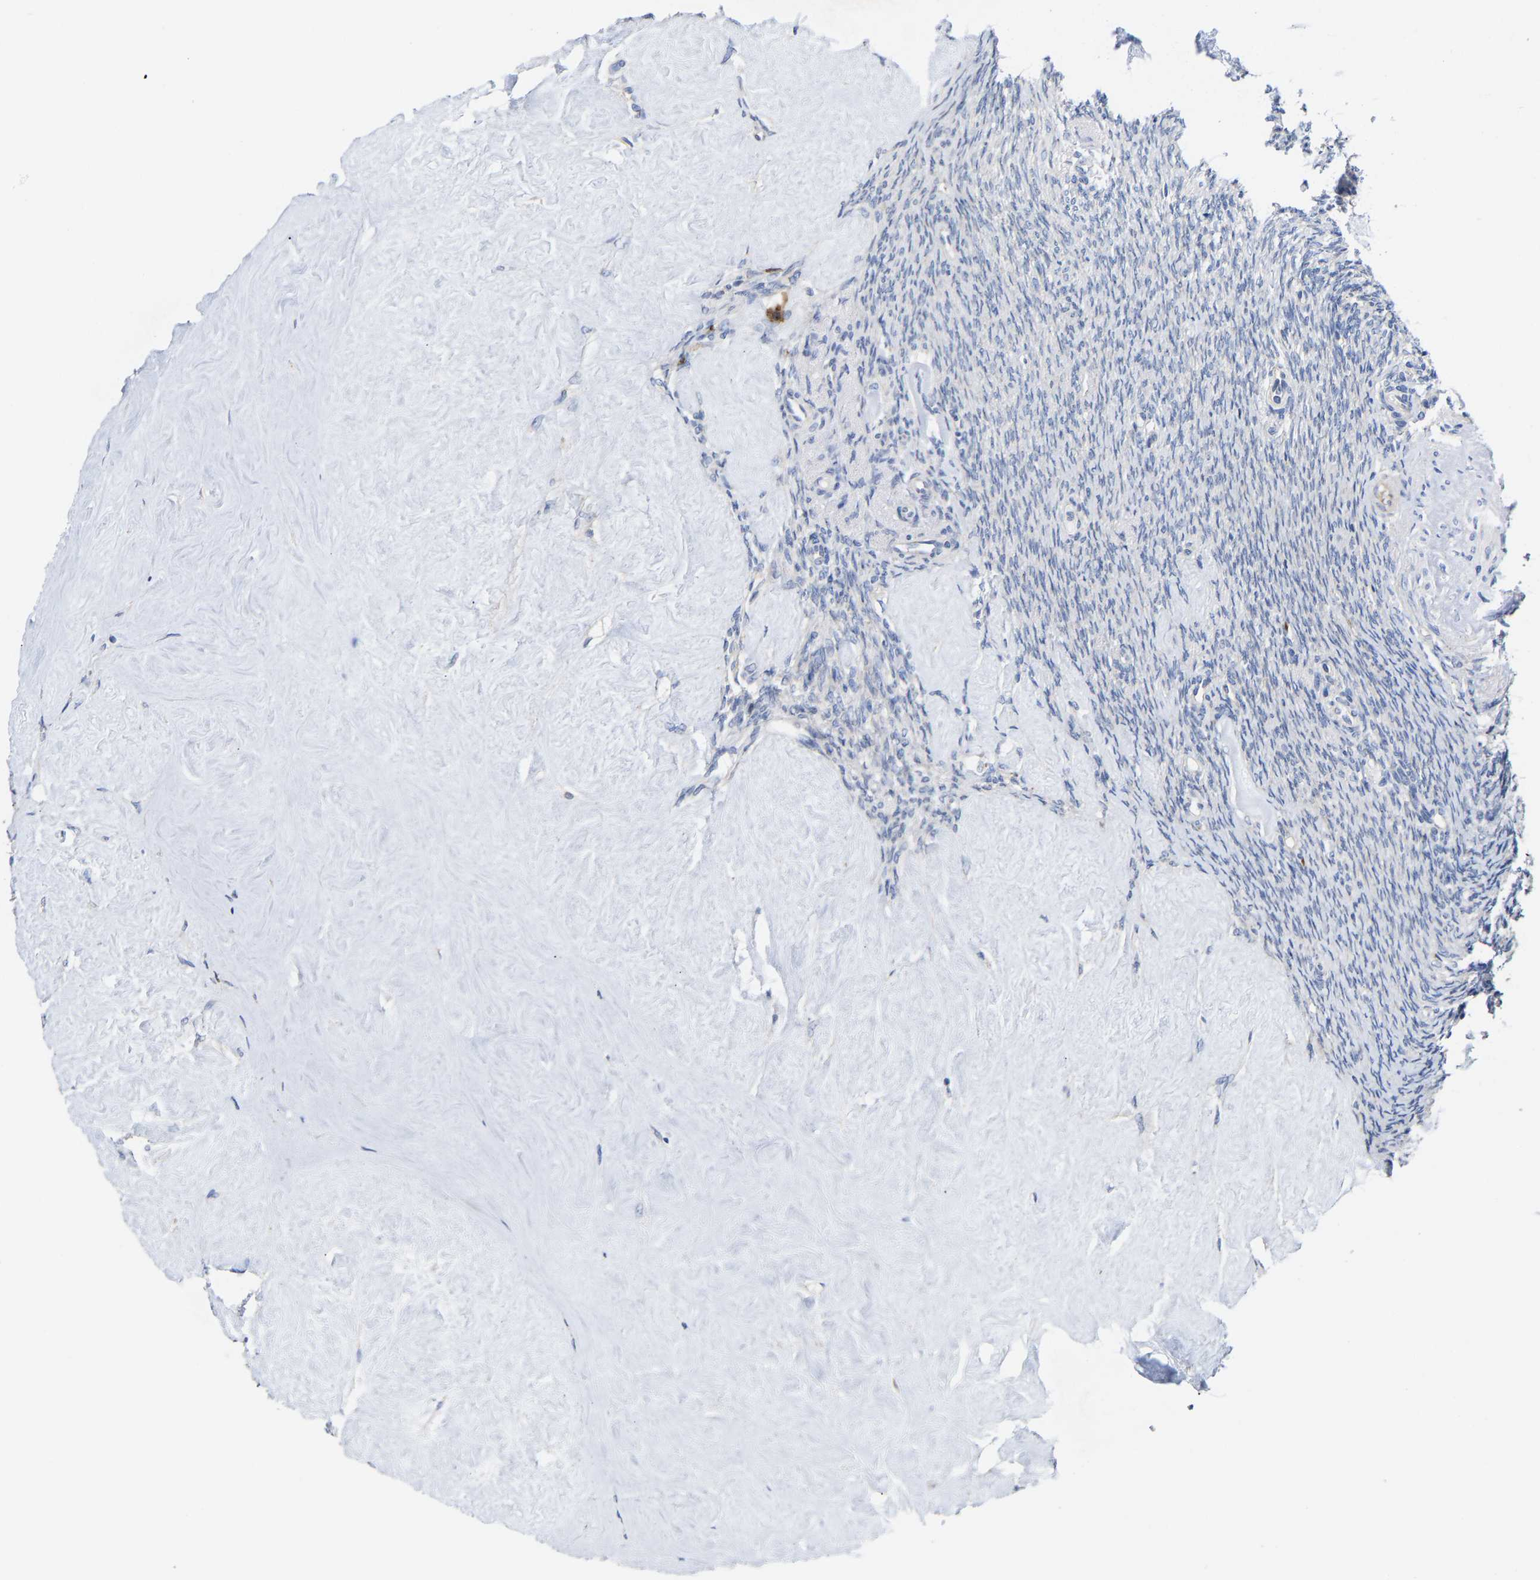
{"staining": {"intensity": "negative", "quantity": "none", "location": "none"}, "tissue": "ovary", "cell_type": "Follicle cells", "image_type": "normal", "snomed": [{"axis": "morphology", "description": "Normal tissue, NOS"}, {"axis": "topography", "description": "Ovary"}], "caption": "This histopathology image is of normal ovary stained with IHC to label a protein in brown with the nuclei are counter-stained blue. There is no expression in follicle cells. The staining is performed using DAB (3,3'-diaminobenzidine) brown chromogen with nuclei counter-stained in using hematoxylin.", "gene": "PPP1R15A", "patient": {"sex": "female", "age": 41}}